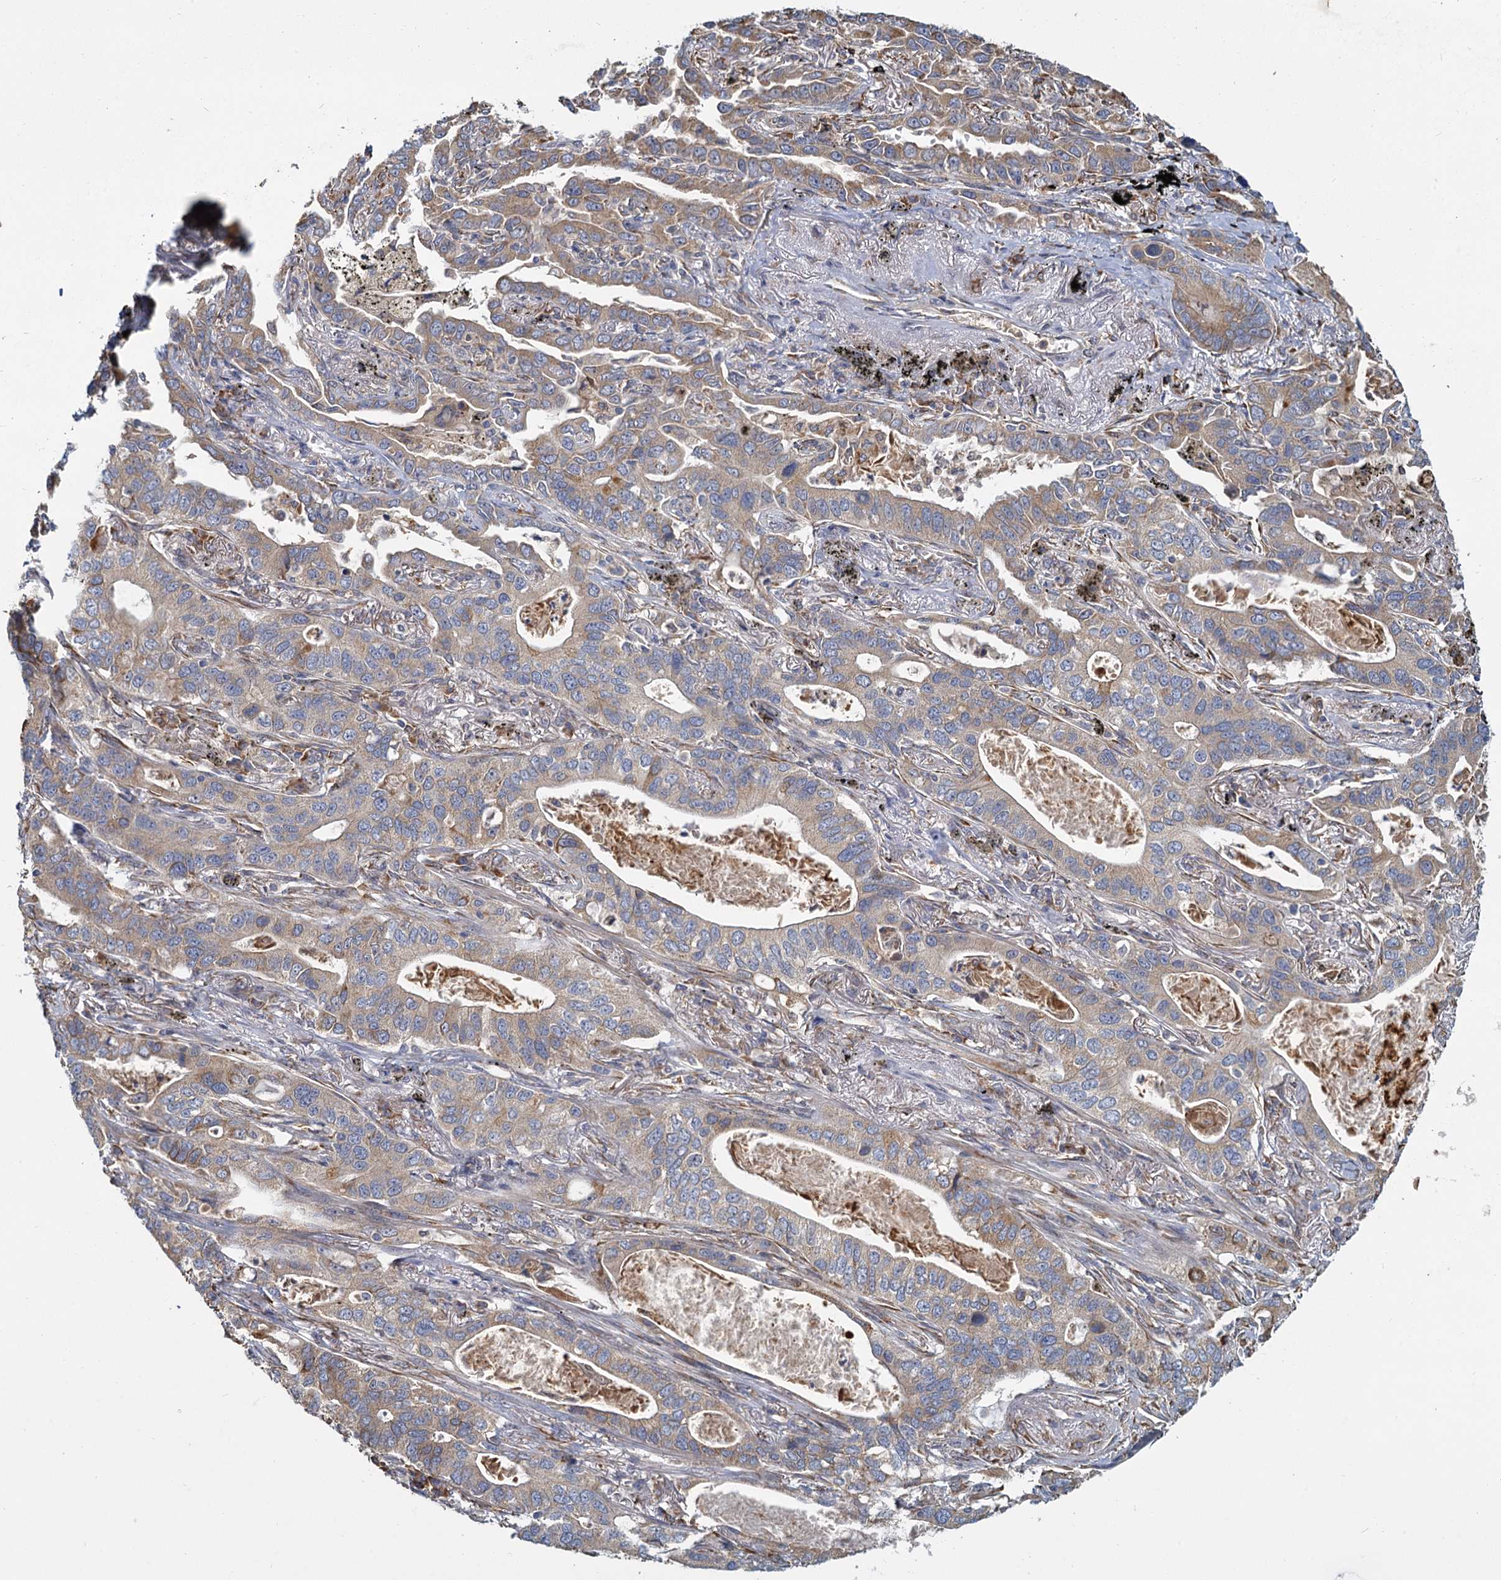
{"staining": {"intensity": "moderate", "quantity": ">75%", "location": "cytoplasmic/membranous"}, "tissue": "lung cancer", "cell_type": "Tumor cells", "image_type": "cancer", "snomed": [{"axis": "morphology", "description": "Adenocarcinoma, NOS"}, {"axis": "topography", "description": "Lung"}], "caption": "This is a histology image of immunohistochemistry (IHC) staining of lung cancer, which shows moderate staining in the cytoplasmic/membranous of tumor cells.", "gene": "LRRC51", "patient": {"sex": "male", "age": 67}}